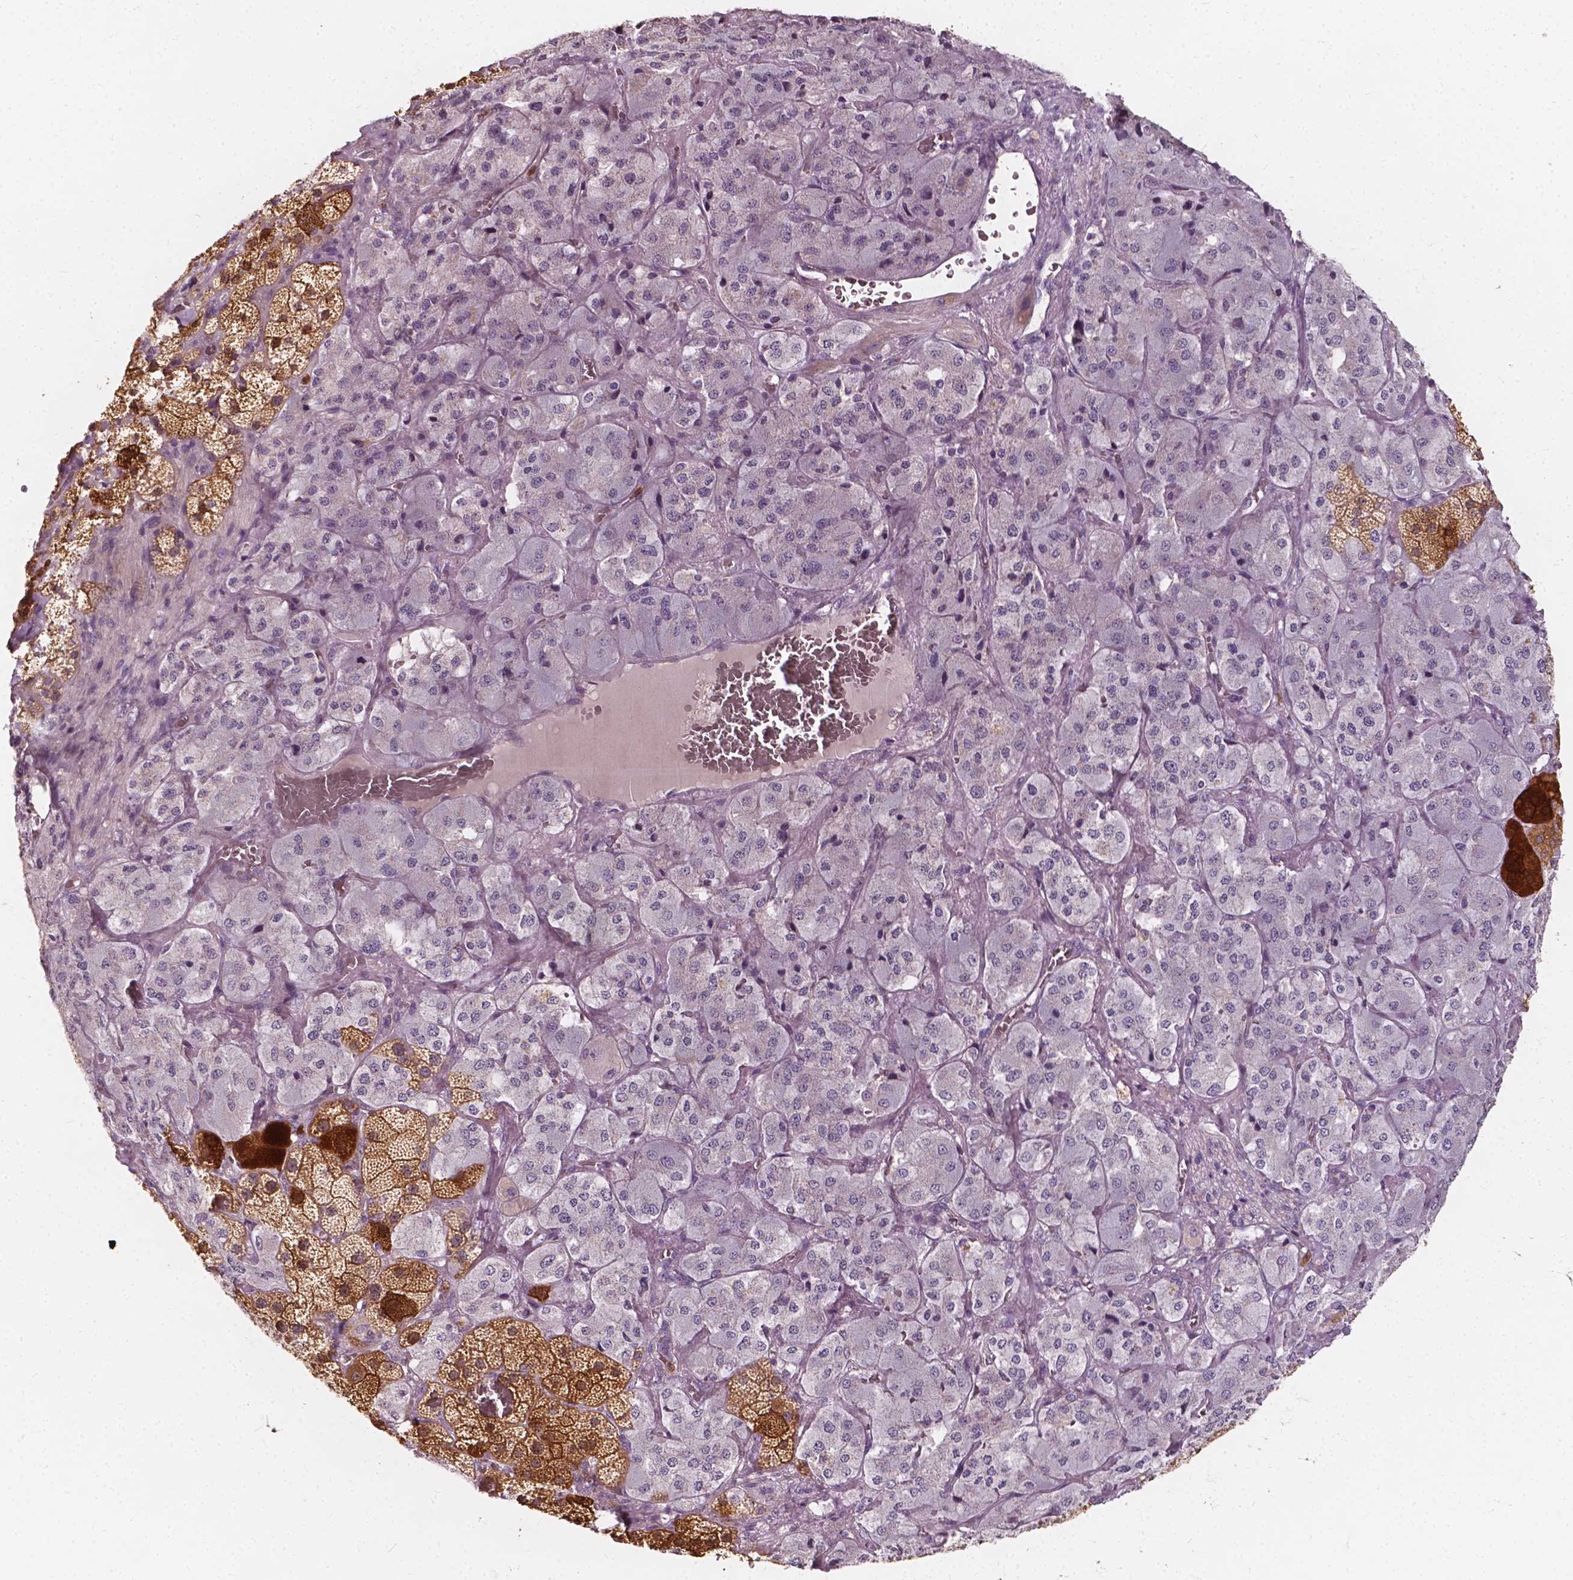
{"staining": {"intensity": "strong", "quantity": "25%-75%", "location": "cytoplasmic/membranous,nuclear"}, "tissue": "adrenal gland", "cell_type": "Glandular cells", "image_type": "normal", "snomed": [{"axis": "morphology", "description": "Normal tissue, NOS"}, {"axis": "topography", "description": "Adrenal gland"}], "caption": "A high-resolution photomicrograph shows IHC staining of normal adrenal gland, which shows strong cytoplasmic/membranous,nuclear expression in approximately 25%-75% of glandular cells.", "gene": "NPC1L1", "patient": {"sex": "male", "age": 57}}